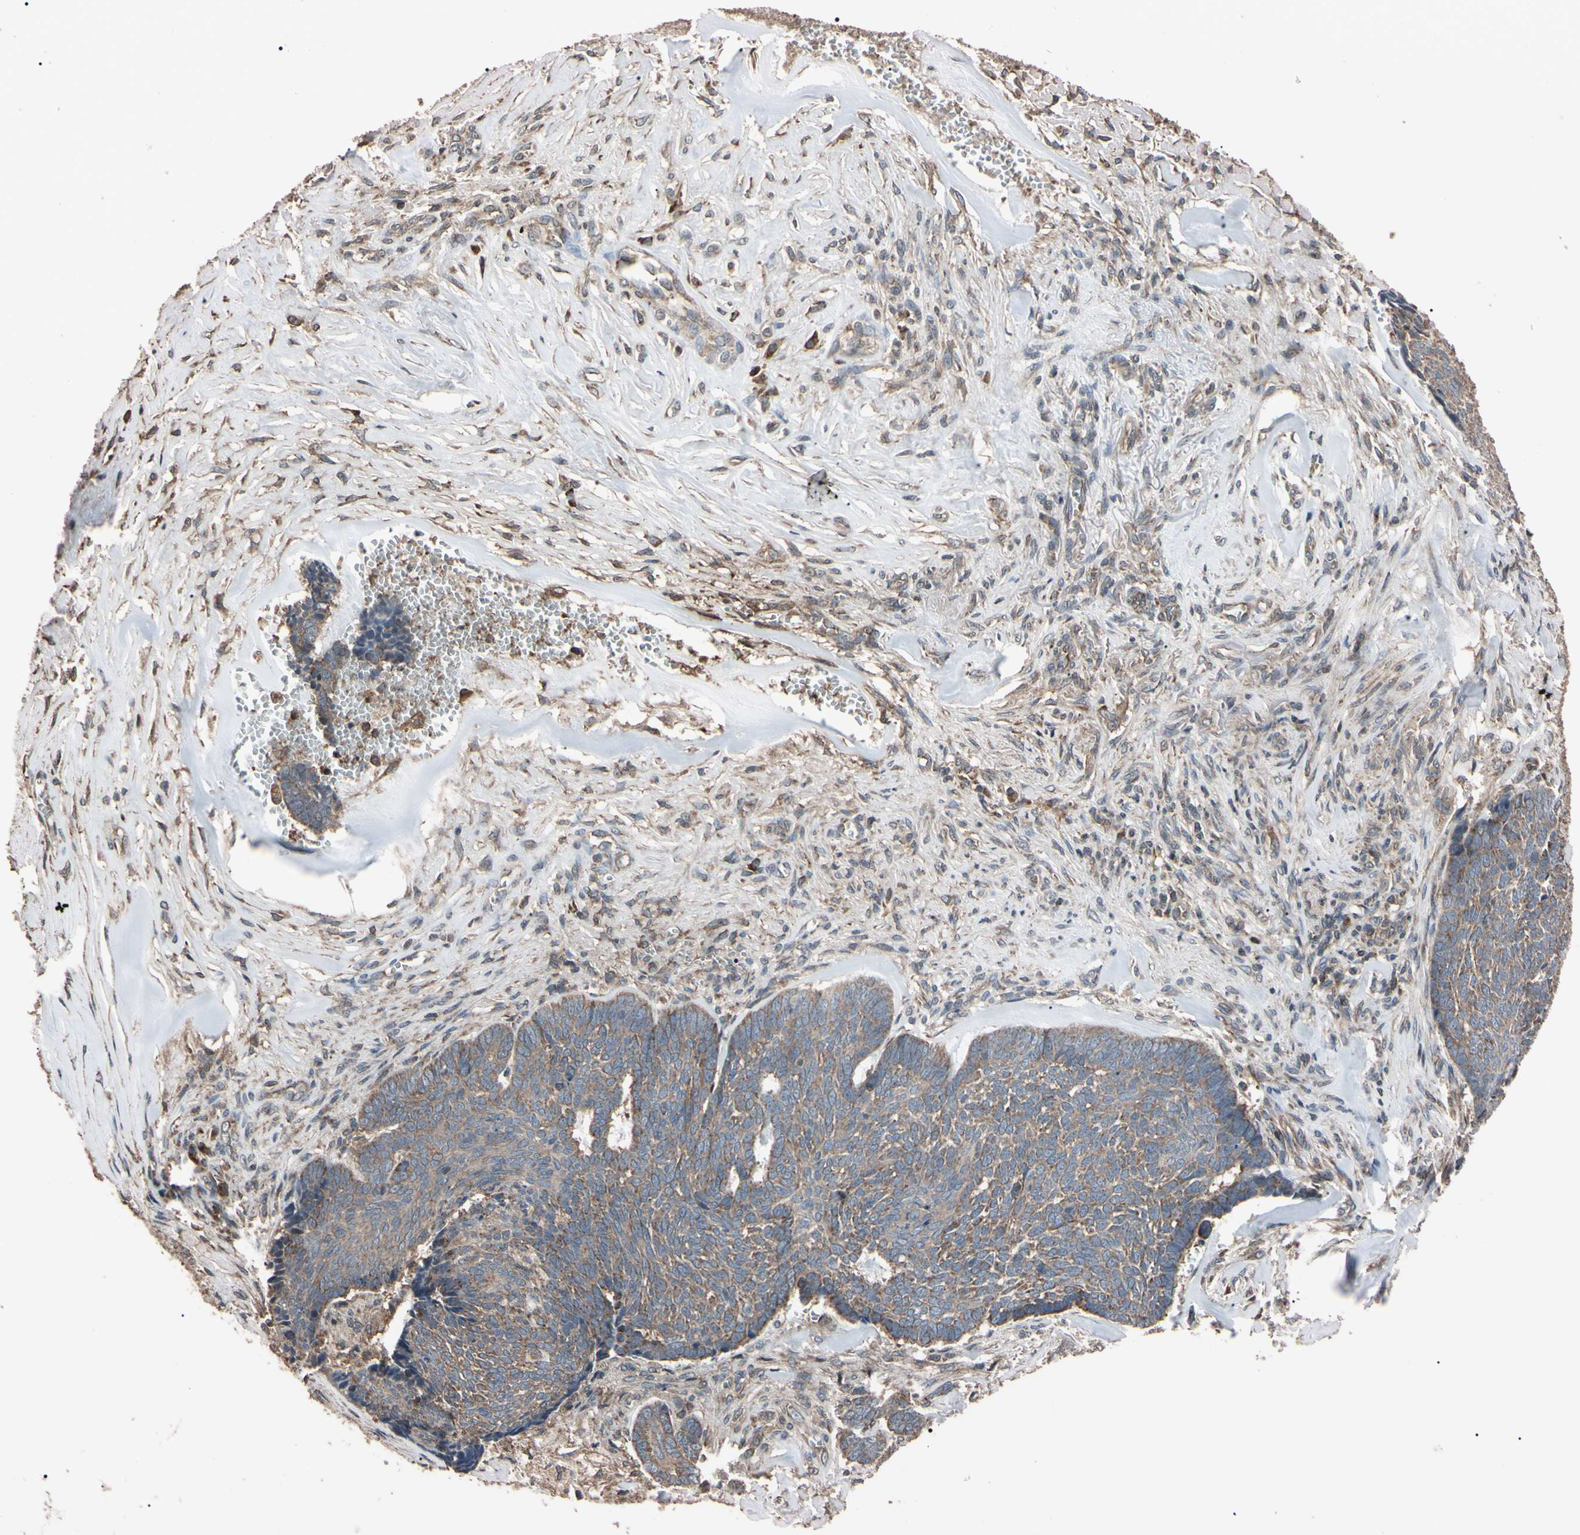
{"staining": {"intensity": "weak", "quantity": ">75%", "location": "cytoplasmic/membranous"}, "tissue": "skin cancer", "cell_type": "Tumor cells", "image_type": "cancer", "snomed": [{"axis": "morphology", "description": "Basal cell carcinoma"}, {"axis": "topography", "description": "Skin"}], "caption": "A brown stain highlights weak cytoplasmic/membranous expression of a protein in basal cell carcinoma (skin) tumor cells.", "gene": "TNFRSF1A", "patient": {"sex": "male", "age": 84}}